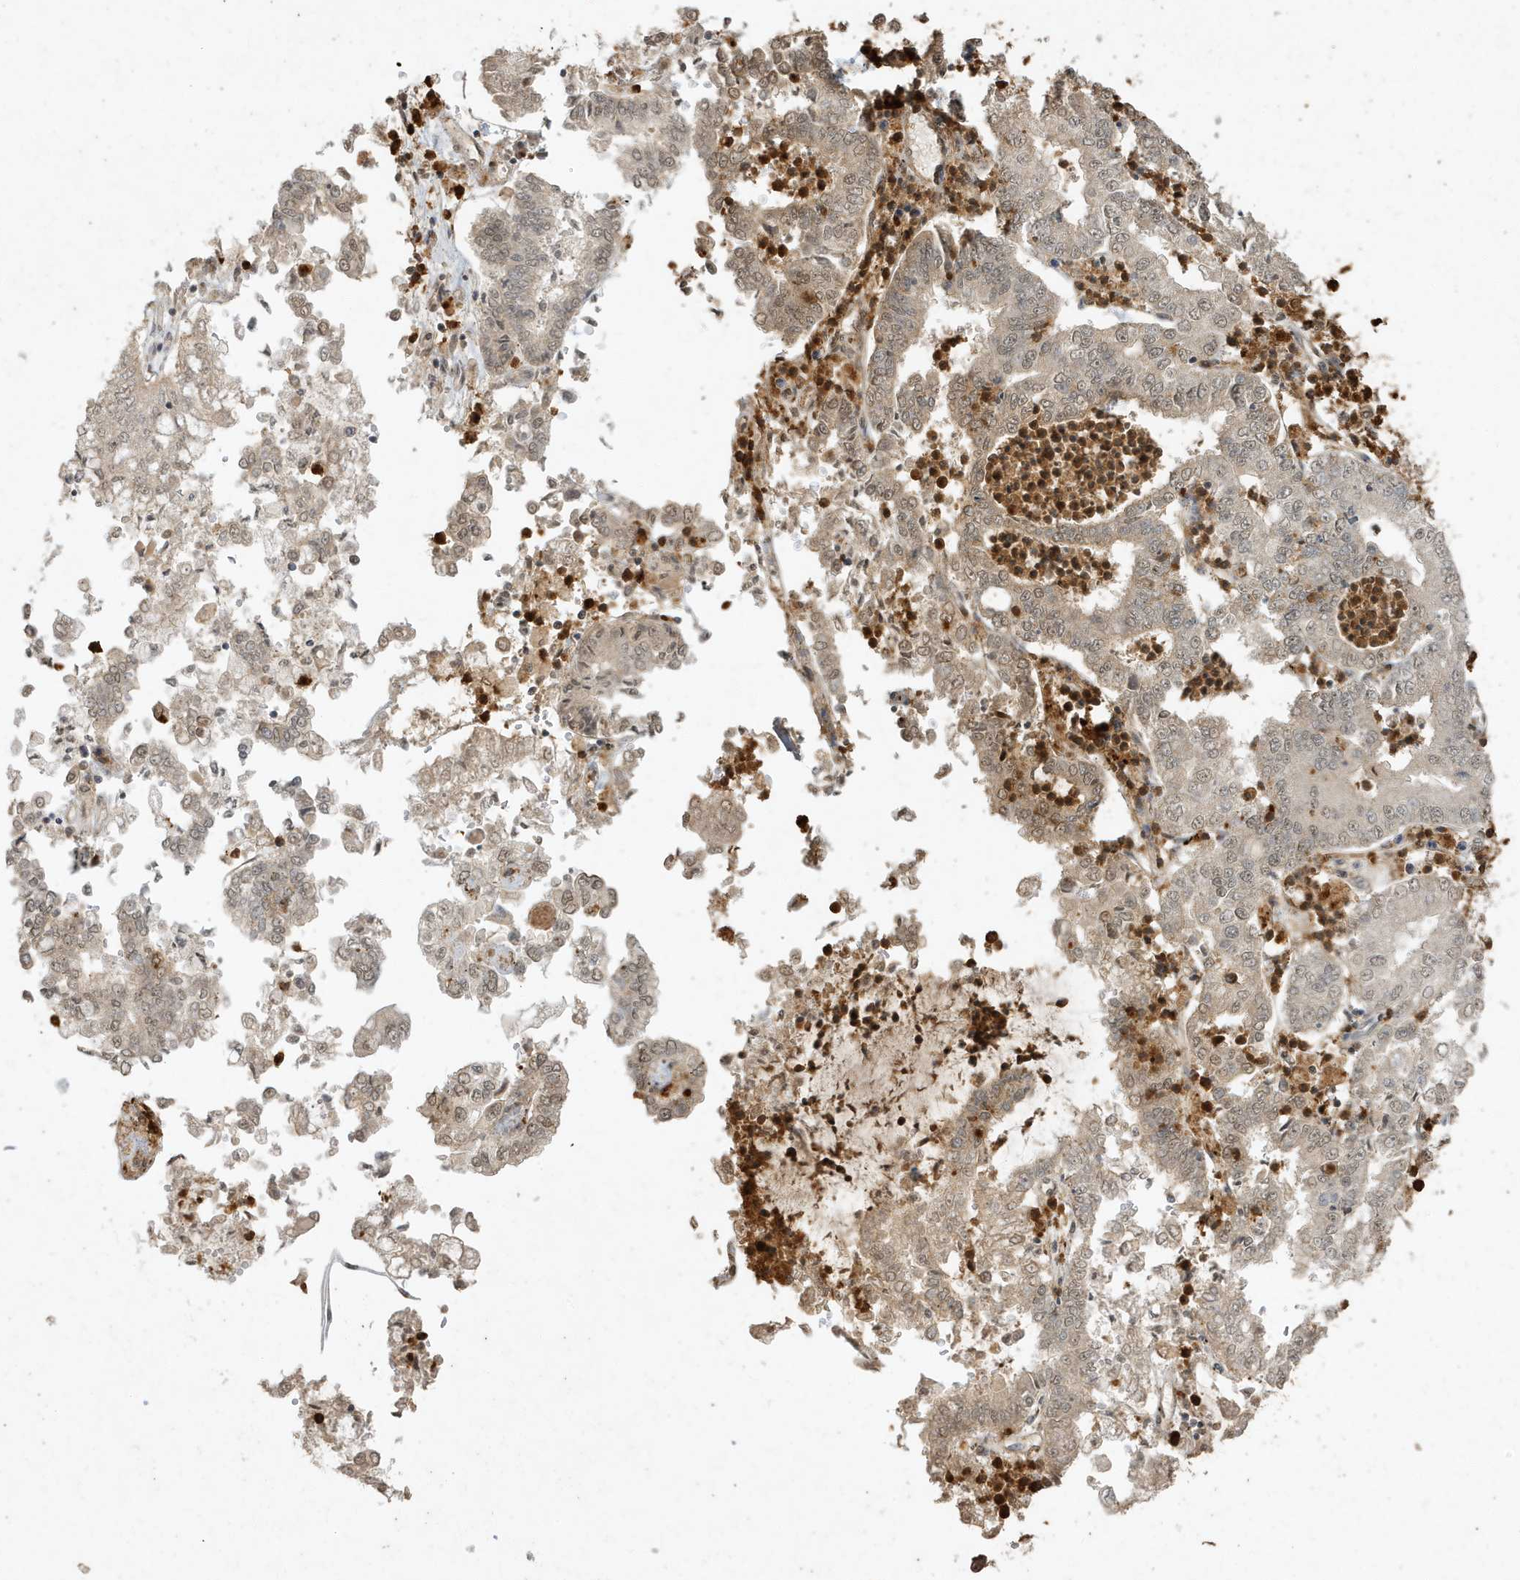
{"staining": {"intensity": "weak", "quantity": "25%-75%", "location": "cytoplasmic/membranous,nuclear"}, "tissue": "stomach cancer", "cell_type": "Tumor cells", "image_type": "cancer", "snomed": [{"axis": "morphology", "description": "Adenocarcinoma, NOS"}, {"axis": "topography", "description": "Stomach"}], "caption": "Immunohistochemical staining of adenocarcinoma (stomach) reveals low levels of weak cytoplasmic/membranous and nuclear protein staining in about 25%-75% of tumor cells.", "gene": "DEFA1", "patient": {"sex": "male", "age": 76}}